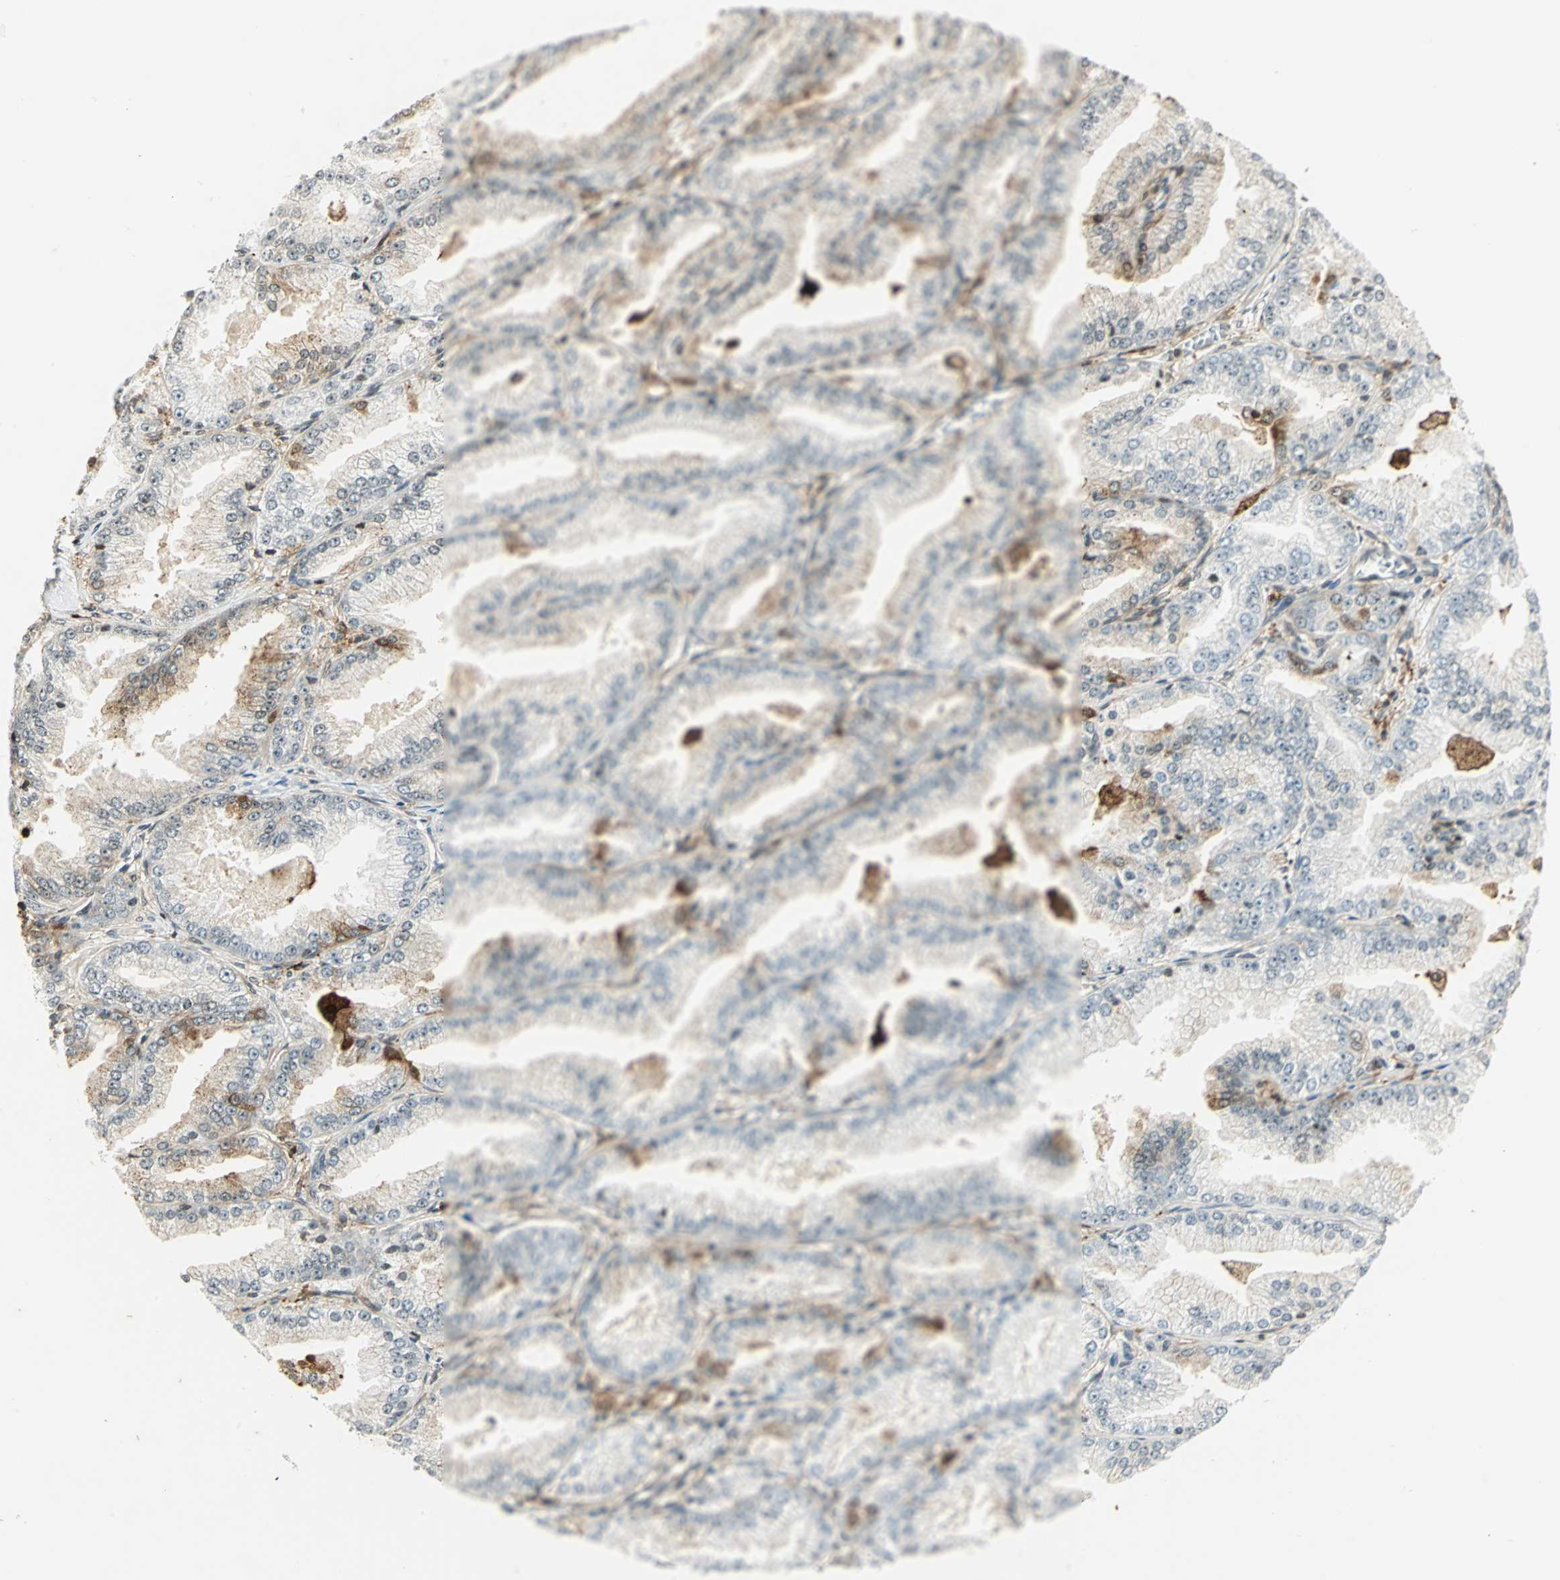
{"staining": {"intensity": "moderate", "quantity": "25%-75%", "location": "cytoplasmic/membranous"}, "tissue": "prostate cancer", "cell_type": "Tumor cells", "image_type": "cancer", "snomed": [{"axis": "morphology", "description": "Adenocarcinoma, High grade"}, {"axis": "topography", "description": "Prostate"}], "caption": "This is a photomicrograph of immunohistochemistry staining of prostate cancer (high-grade adenocarcinoma), which shows moderate expression in the cytoplasmic/membranous of tumor cells.", "gene": "LGALS3", "patient": {"sex": "male", "age": 61}}